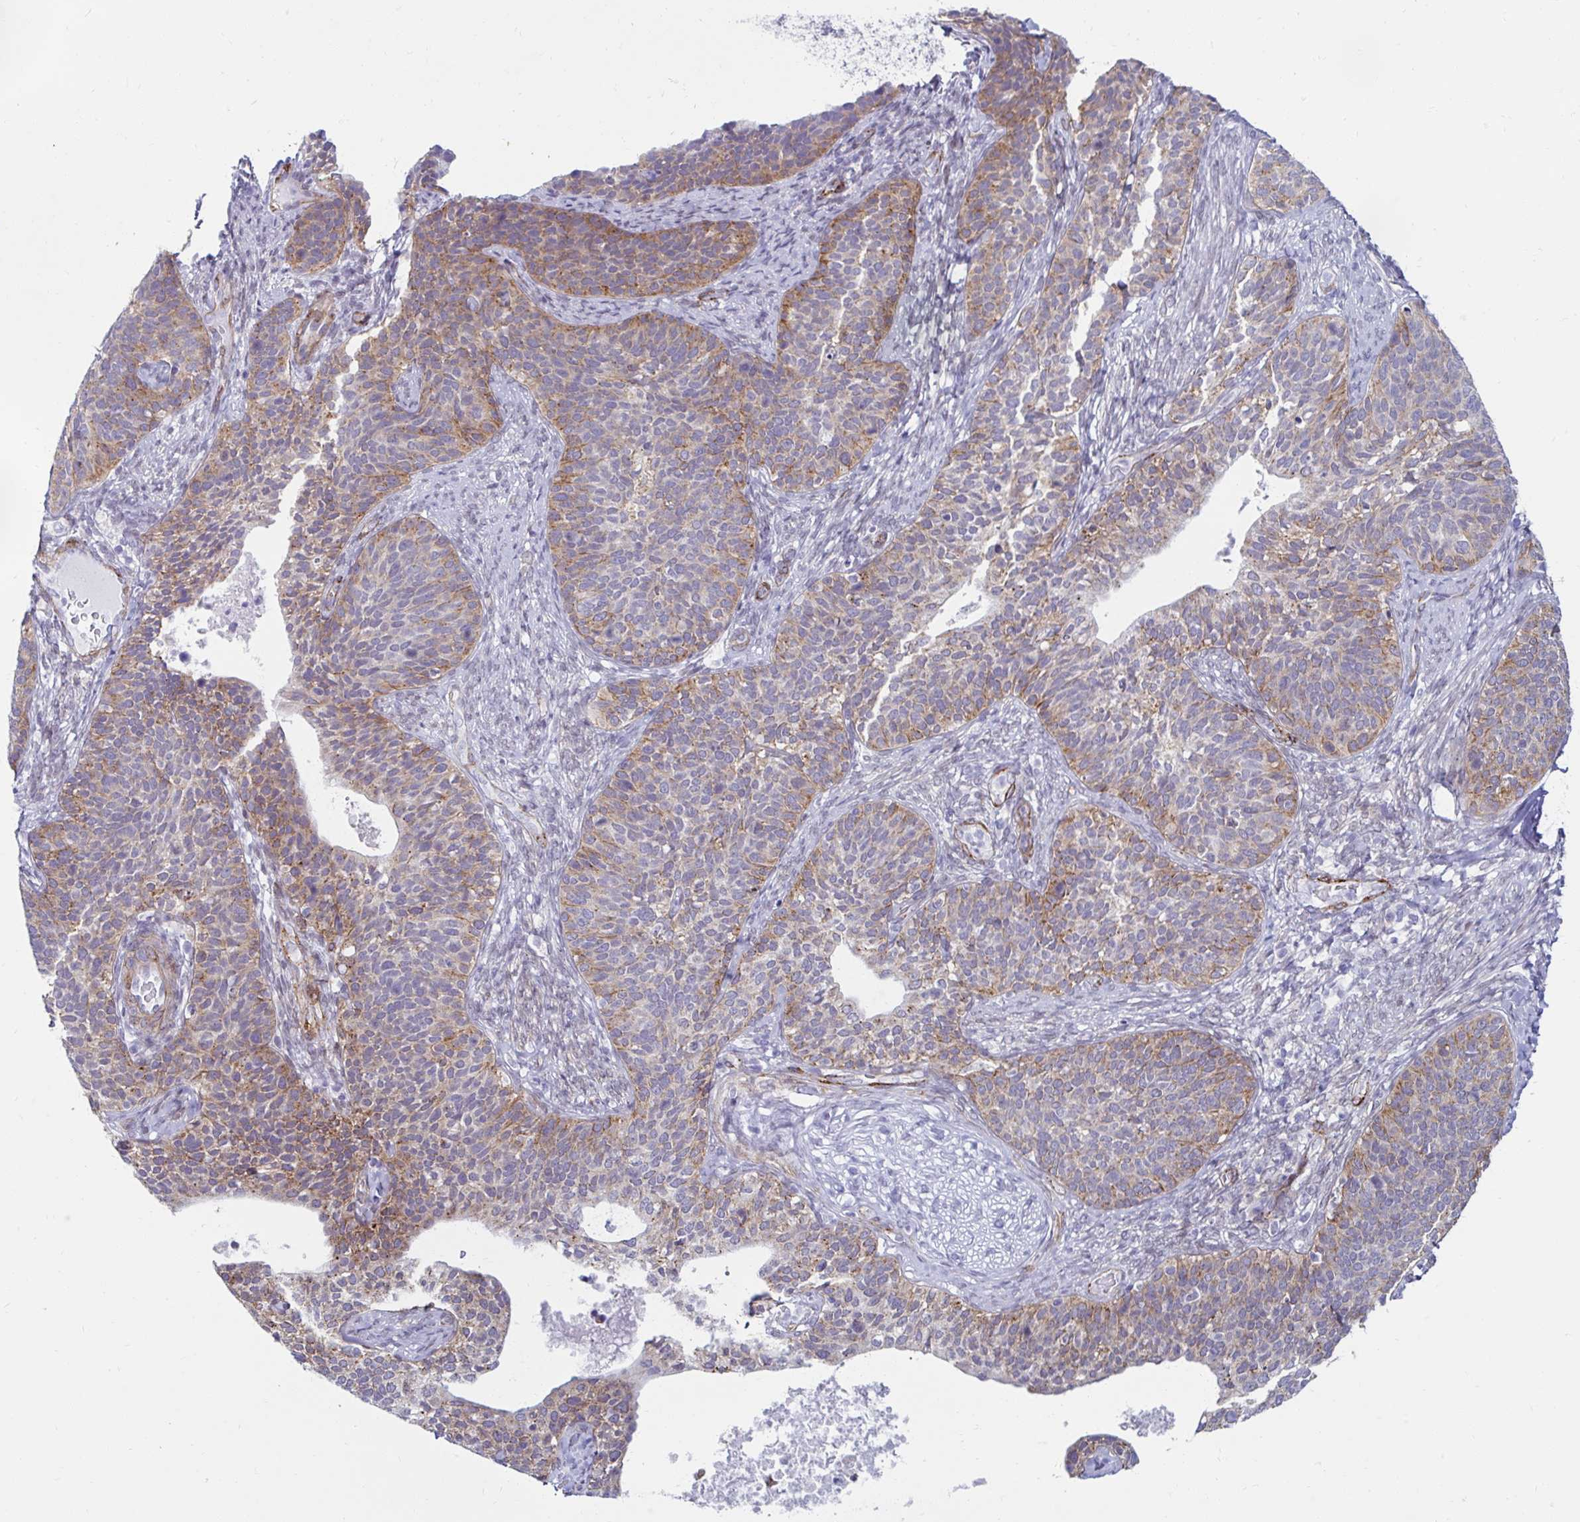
{"staining": {"intensity": "weak", "quantity": "25%-75%", "location": "cytoplasmic/membranous"}, "tissue": "cervical cancer", "cell_type": "Tumor cells", "image_type": "cancer", "snomed": [{"axis": "morphology", "description": "Squamous cell carcinoma, NOS"}, {"axis": "topography", "description": "Cervix"}], "caption": "Human cervical squamous cell carcinoma stained for a protein (brown) displays weak cytoplasmic/membranous positive staining in about 25%-75% of tumor cells.", "gene": "ANKRD62", "patient": {"sex": "female", "age": 69}}